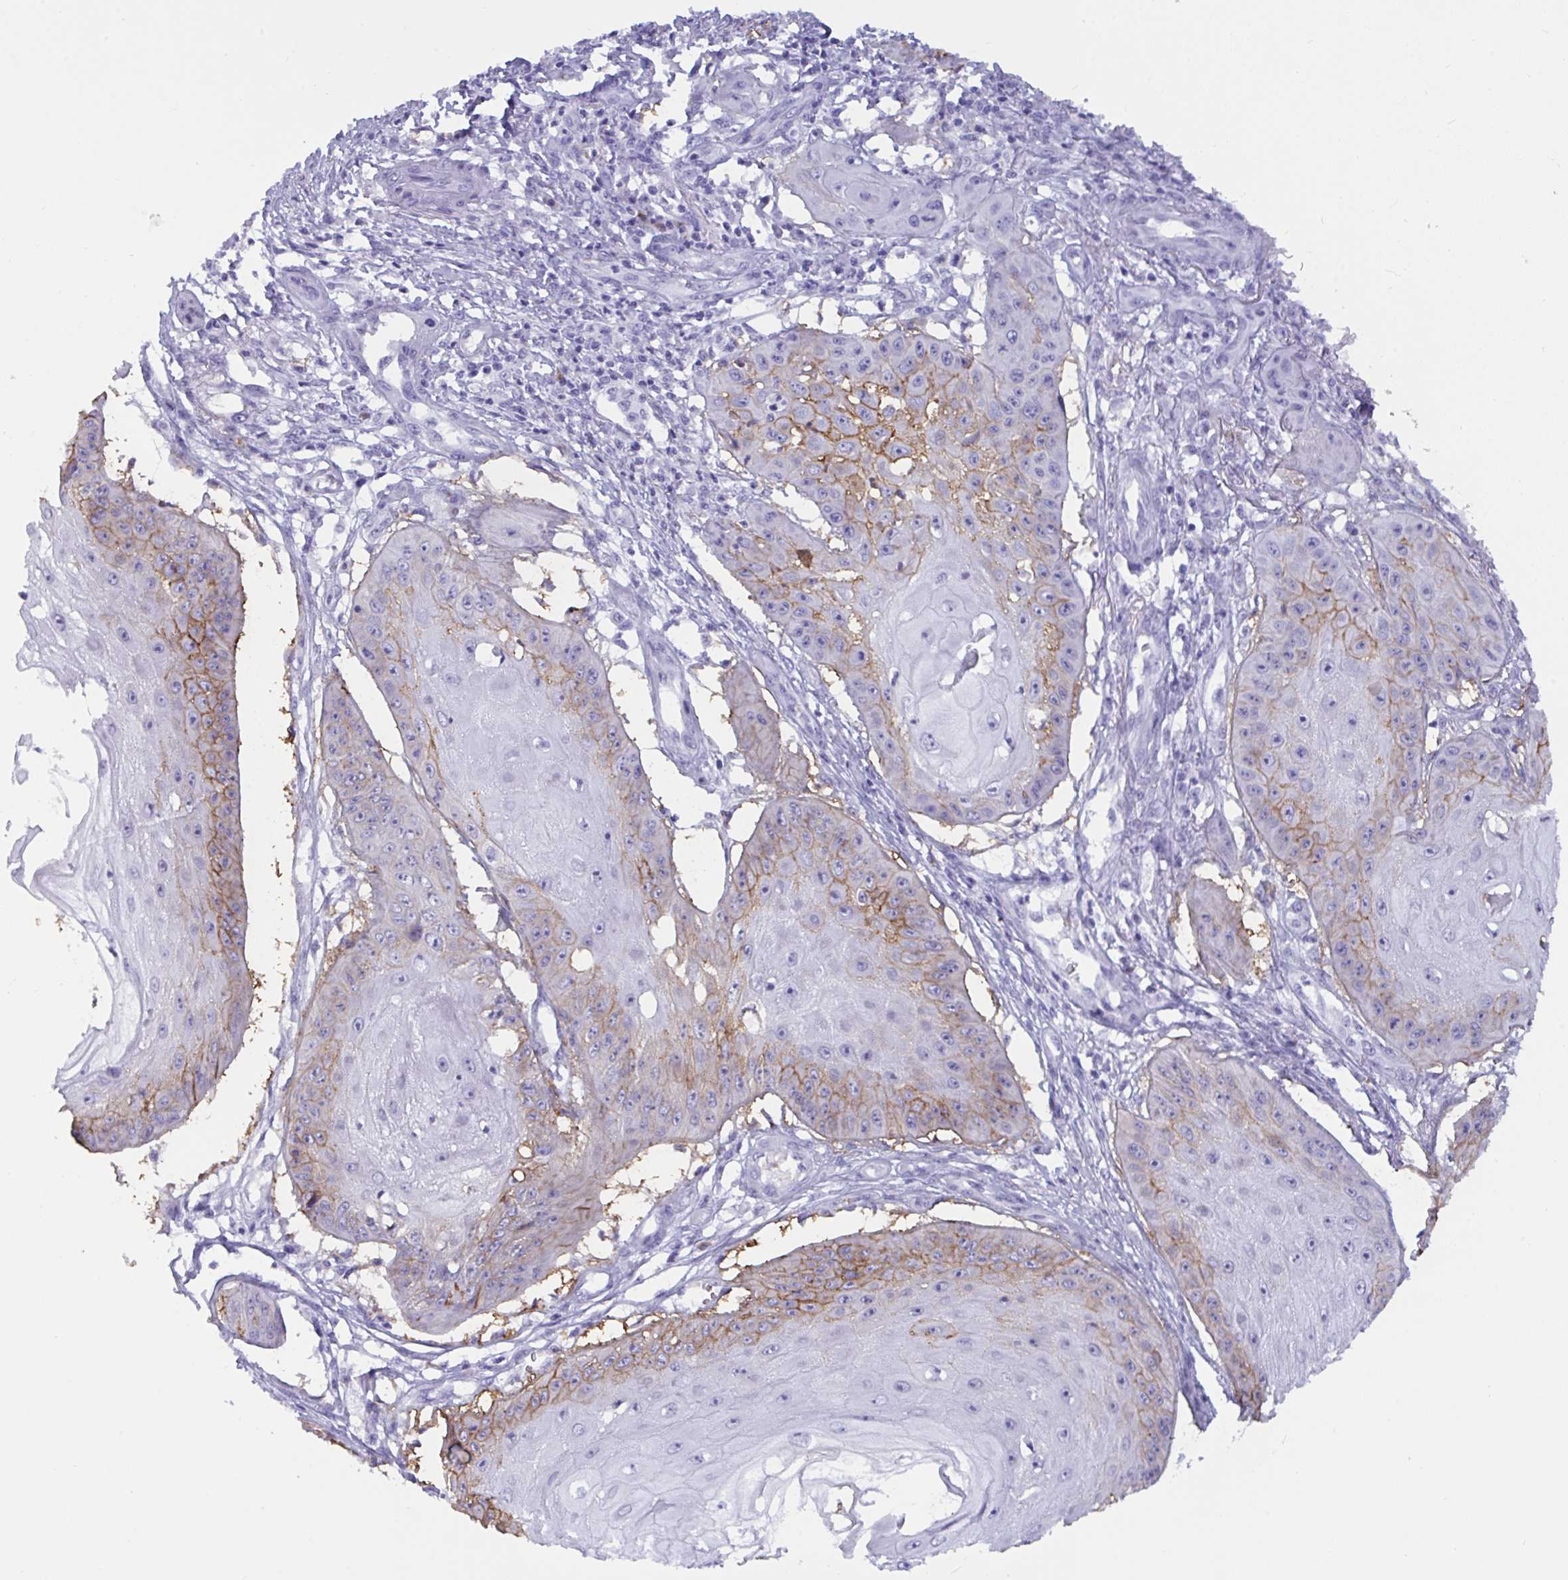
{"staining": {"intensity": "moderate", "quantity": "<25%", "location": "cytoplasmic/membranous"}, "tissue": "skin cancer", "cell_type": "Tumor cells", "image_type": "cancer", "snomed": [{"axis": "morphology", "description": "Squamous cell carcinoma, NOS"}, {"axis": "topography", "description": "Skin"}], "caption": "A histopathology image of human skin cancer (squamous cell carcinoma) stained for a protein reveals moderate cytoplasmic/membranous brown staining in tumor cells.", "gene": "SLC2A1", "patient": {"sex": "male", "age": 70}}